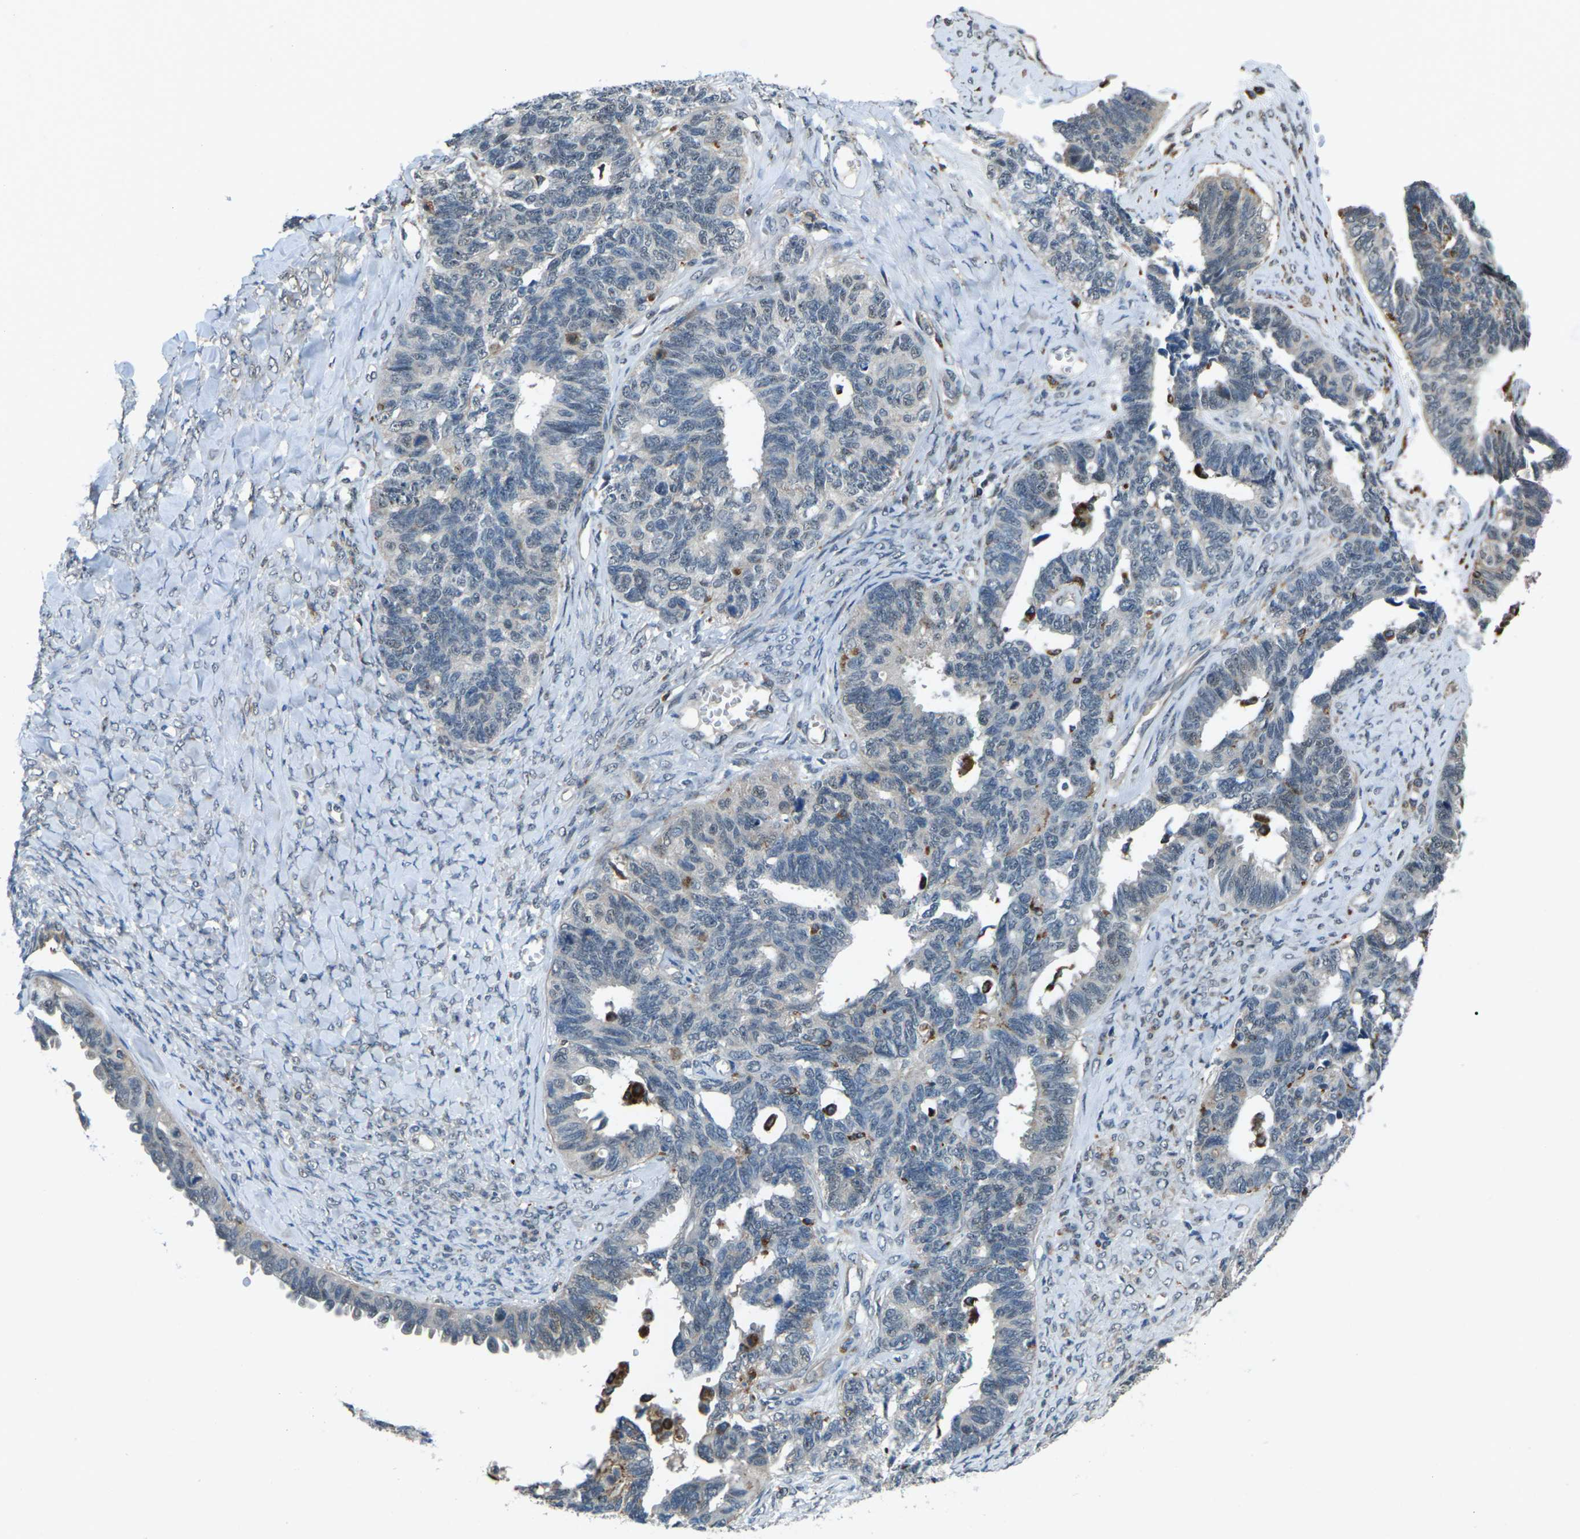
{"staining": {"intensity": "negative", "quantity": "none", "location": "none"}, "tissue": "ovarian cancer", "cell_type": "Tumor cells", "image_type": "cancer", "snomed": [{"axis": "morphology", "description": "Cystadenocarcinoma, serous, NOS"}, {"axis": "topography", "description": "Ovary"}], "caption": "High magnification brightfield microscopy of serous cystadenocarcinoma (ovarian) stained with DAB (brown) and counterstained with hematoxylin (blue): tumor cells show no significant staining.", "gene": "SLC31A2", "patient": {"sex": "female", "age": 79}}